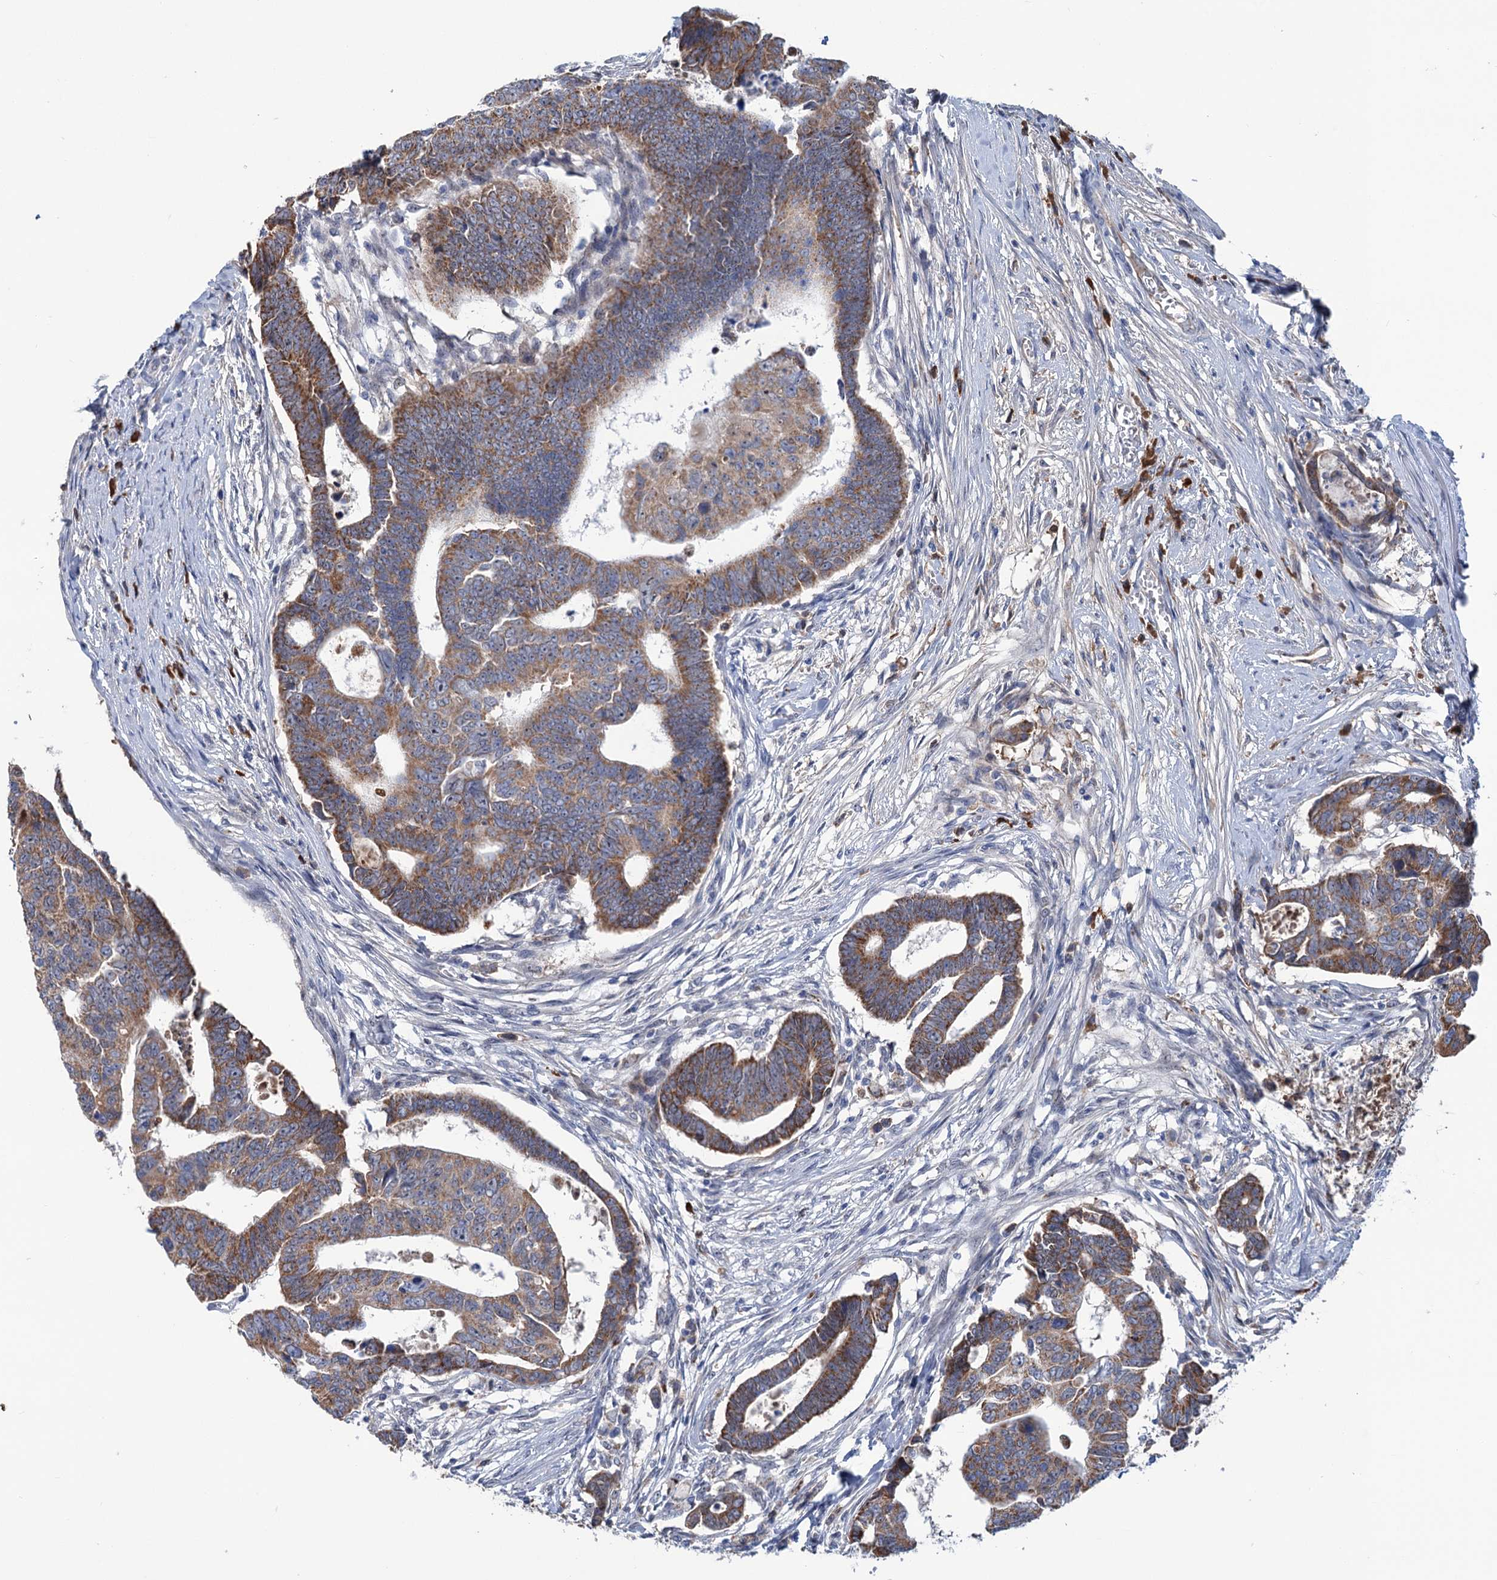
{"staining": {"intensity": "moderate", "quantity": ">75%", "location": "cytoplasmic/membranous"}, "tissue": "colorectal cancer", "cell_type": "Tumor cells", "image_type": "cancer", "snomed": [{"axis": "morphology", "description": "Adenocarcinoma, NOS"}, {"axis": "topography", "description": "Rectum"}], "caption": "Protein analysis of colorectal cancer tissue reveals moderate cytoplasmic/membranous staining in about >75% of tumor cells.", "gene": "LPIN1", "patient": {"sex": "female", "age": 65}}